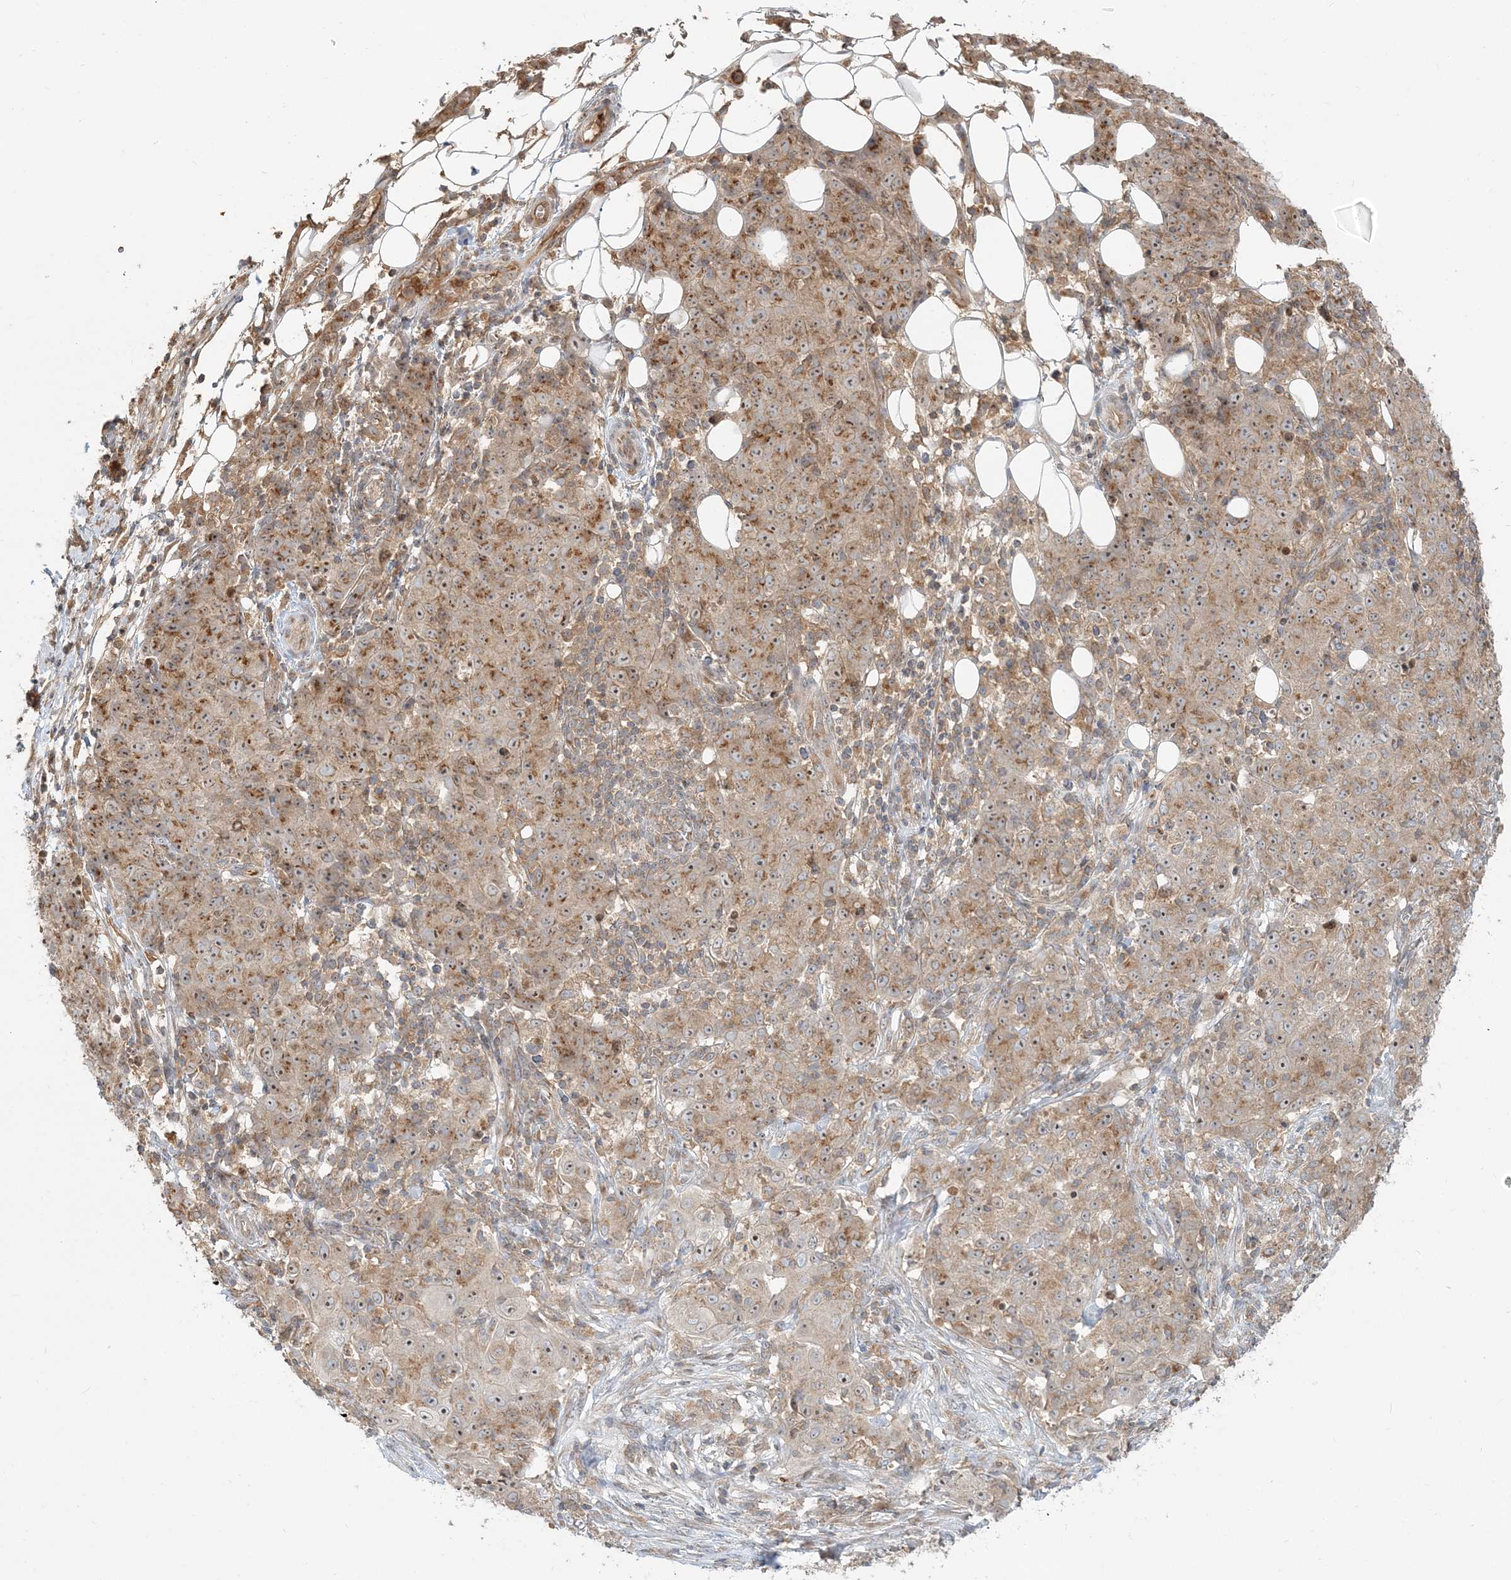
{"staining": {"intensity": "moderate", "quantity": ">75%", "location": "cytoplasmic/membranous,nuclear"}, "tissue": "ovarian cancer", "cell_type": "Tumor cells", "image_type": "cancer", "snomed": [{"axis": "morphology", "description": "Carcinoma, endometroid"}, {"axis": "topography", "description": "Ovary"}], "caption": "High-power microscopy captured an immunohistochemistry photomicrograph of endometroid carcinoma (ovarian), revealing moderate cytoplasmic/membranous and nuclear staining in about >75% of tumor cells.", "gene": "AP1AR", "patient": {"sex": "female", "age": 42}}